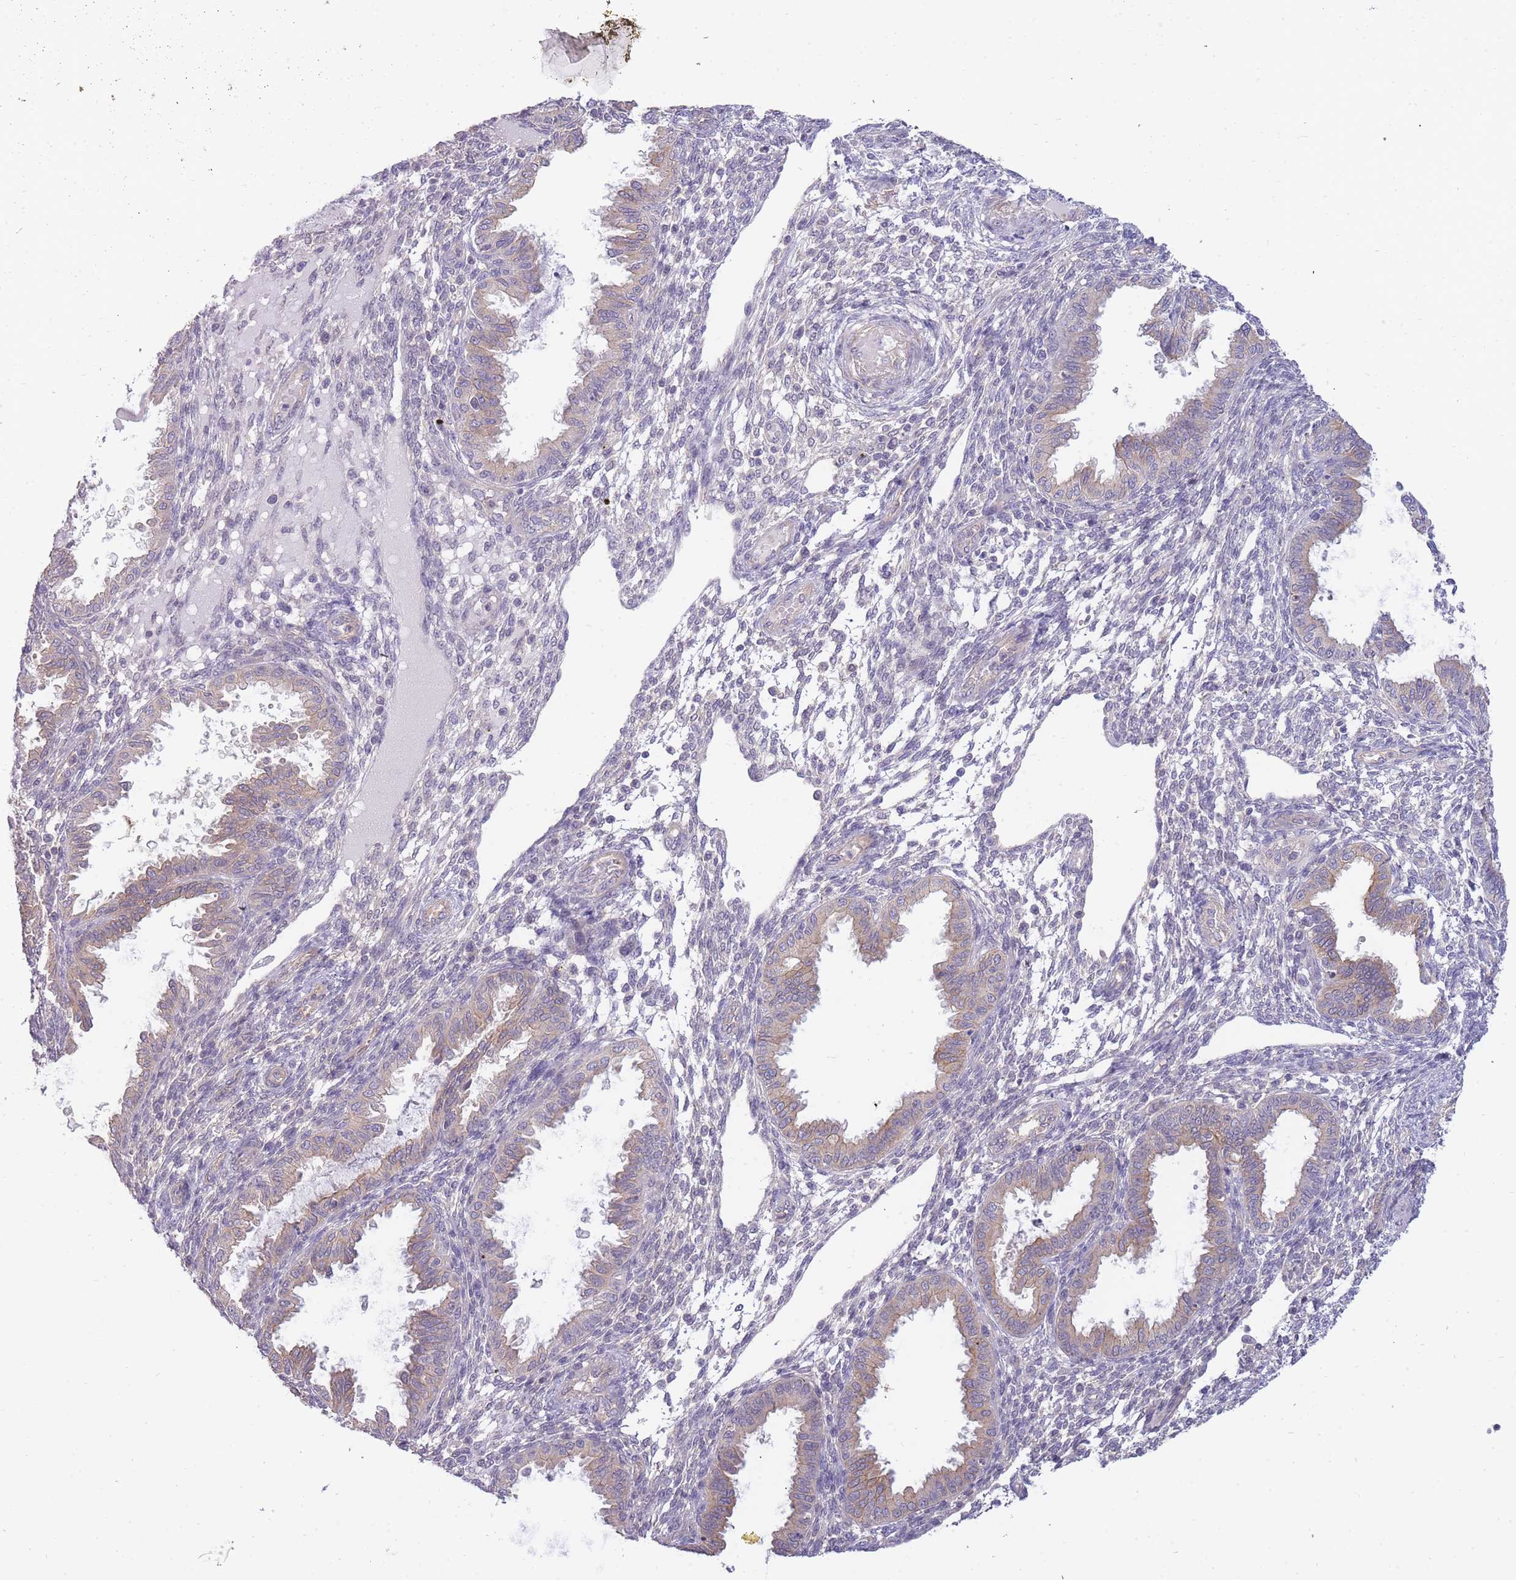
{"staining": {"intensity": "negative", "quantity": "none", "location": "none"}, "tissue": "endometrium", "cell_type": "Cells in endometrial stroma", "image_type": "normal", "snomed": [{"axis": "morphology", "description": "Normal tissue, NOS"}, {"axis": "topography", "description": "Endometrium"}], "caption": "An immunohistochemistry micrograph of normal endometrium is shown. There is no staining in cells in endometrial stroma of endometrium. (DAB immunohistochemistry (IHC), high magnification).", "gene": "SMC6", "patient": {"sex": "female", "age": 33}}